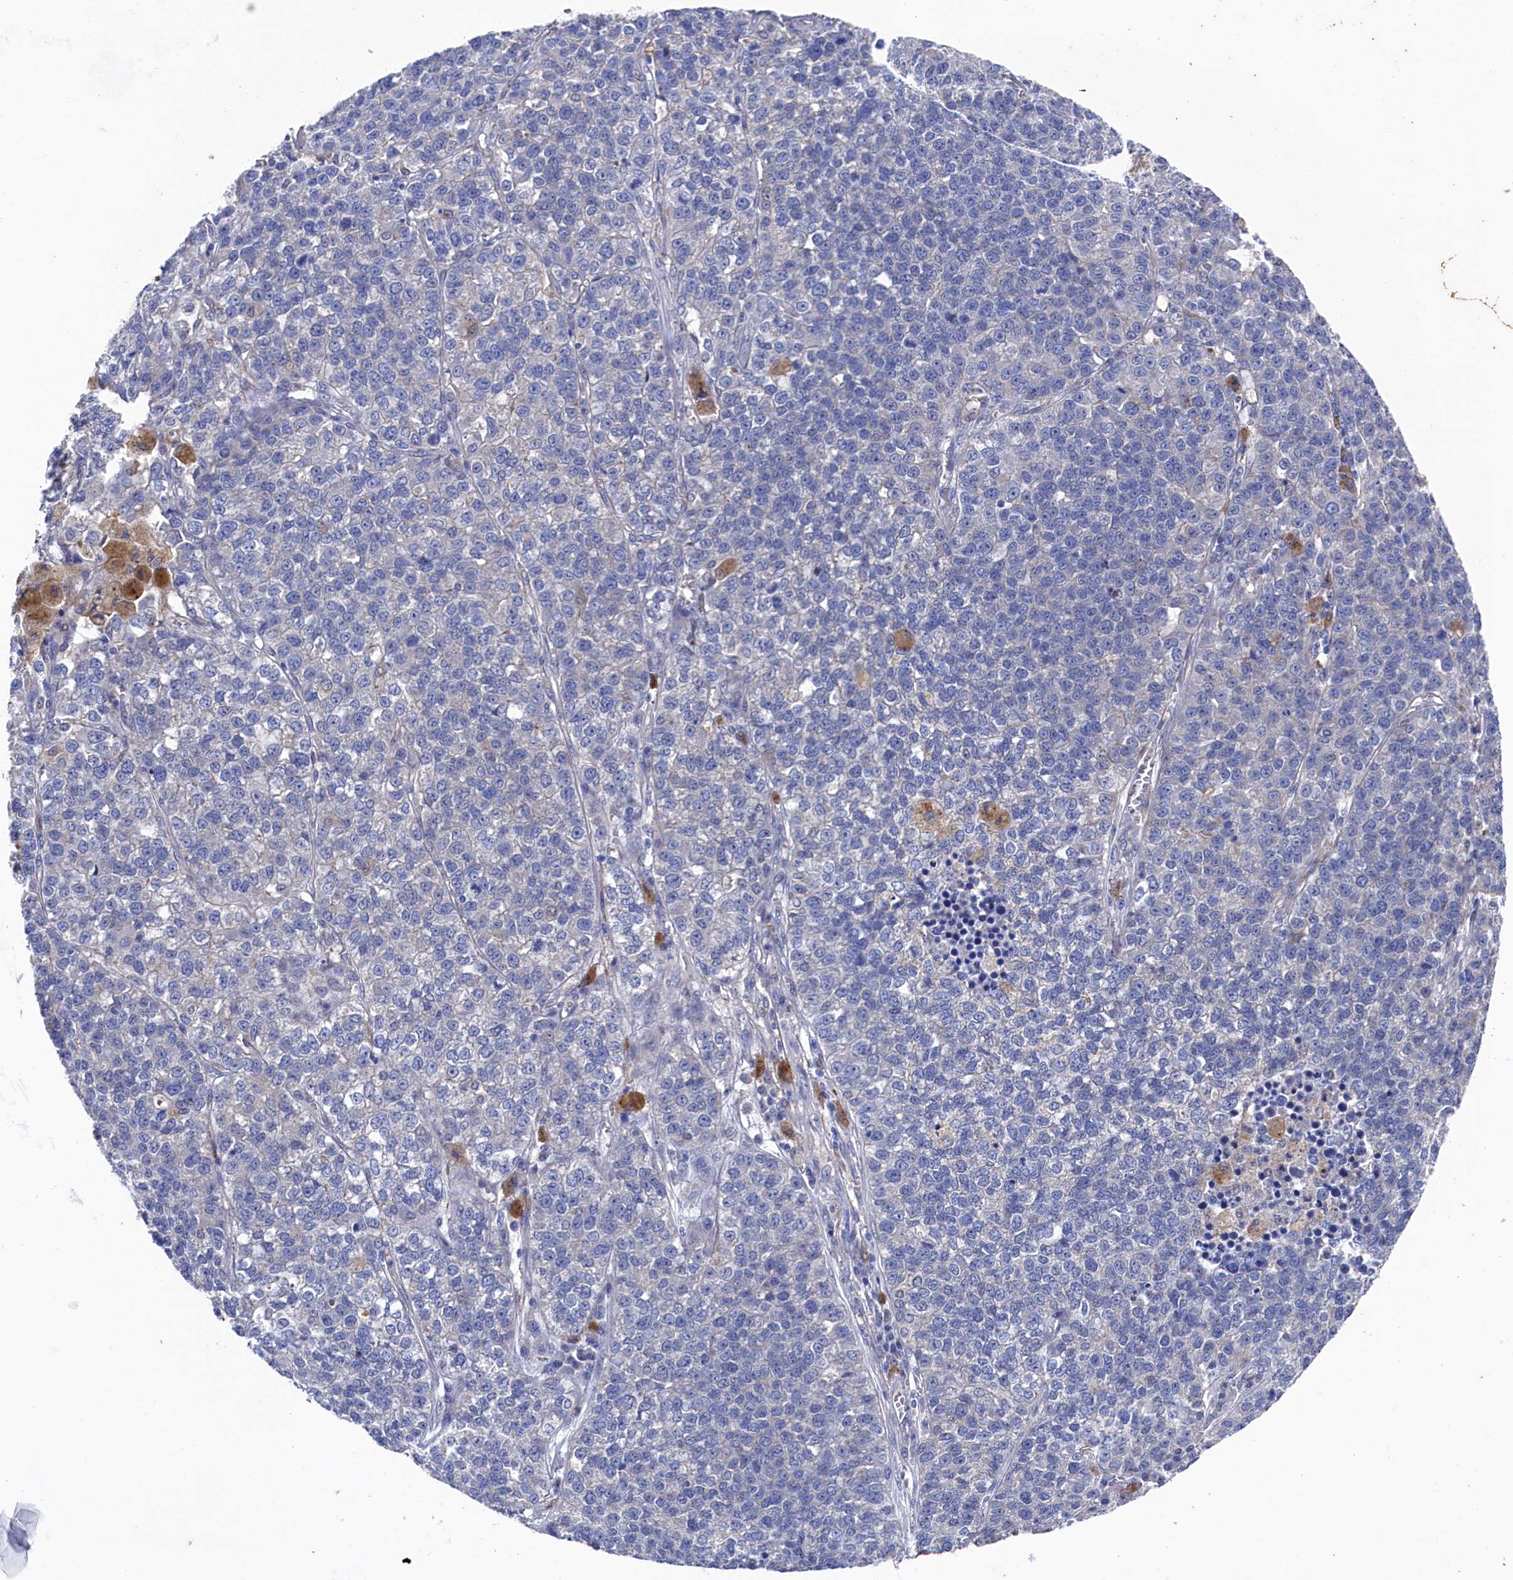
{"staining": {"intensity": "negative", "quantity": "none", "location": "none"}, "tissue": "lung cancer", "cell_type": "Tumor cells", "image_type": "cancer", "snomed": [{"axis": "morphology", "description": "Adenocarcinoma, NOS"}, {"axis": "topography", "description": "Lung"}], "caption": "Human lung adenocarcinoma stained for a protein using immunohistochemistry demonstrates no staining in tumor cells.", "gene": "RNH1", "patient": {"sex": "male", "age": 49}}